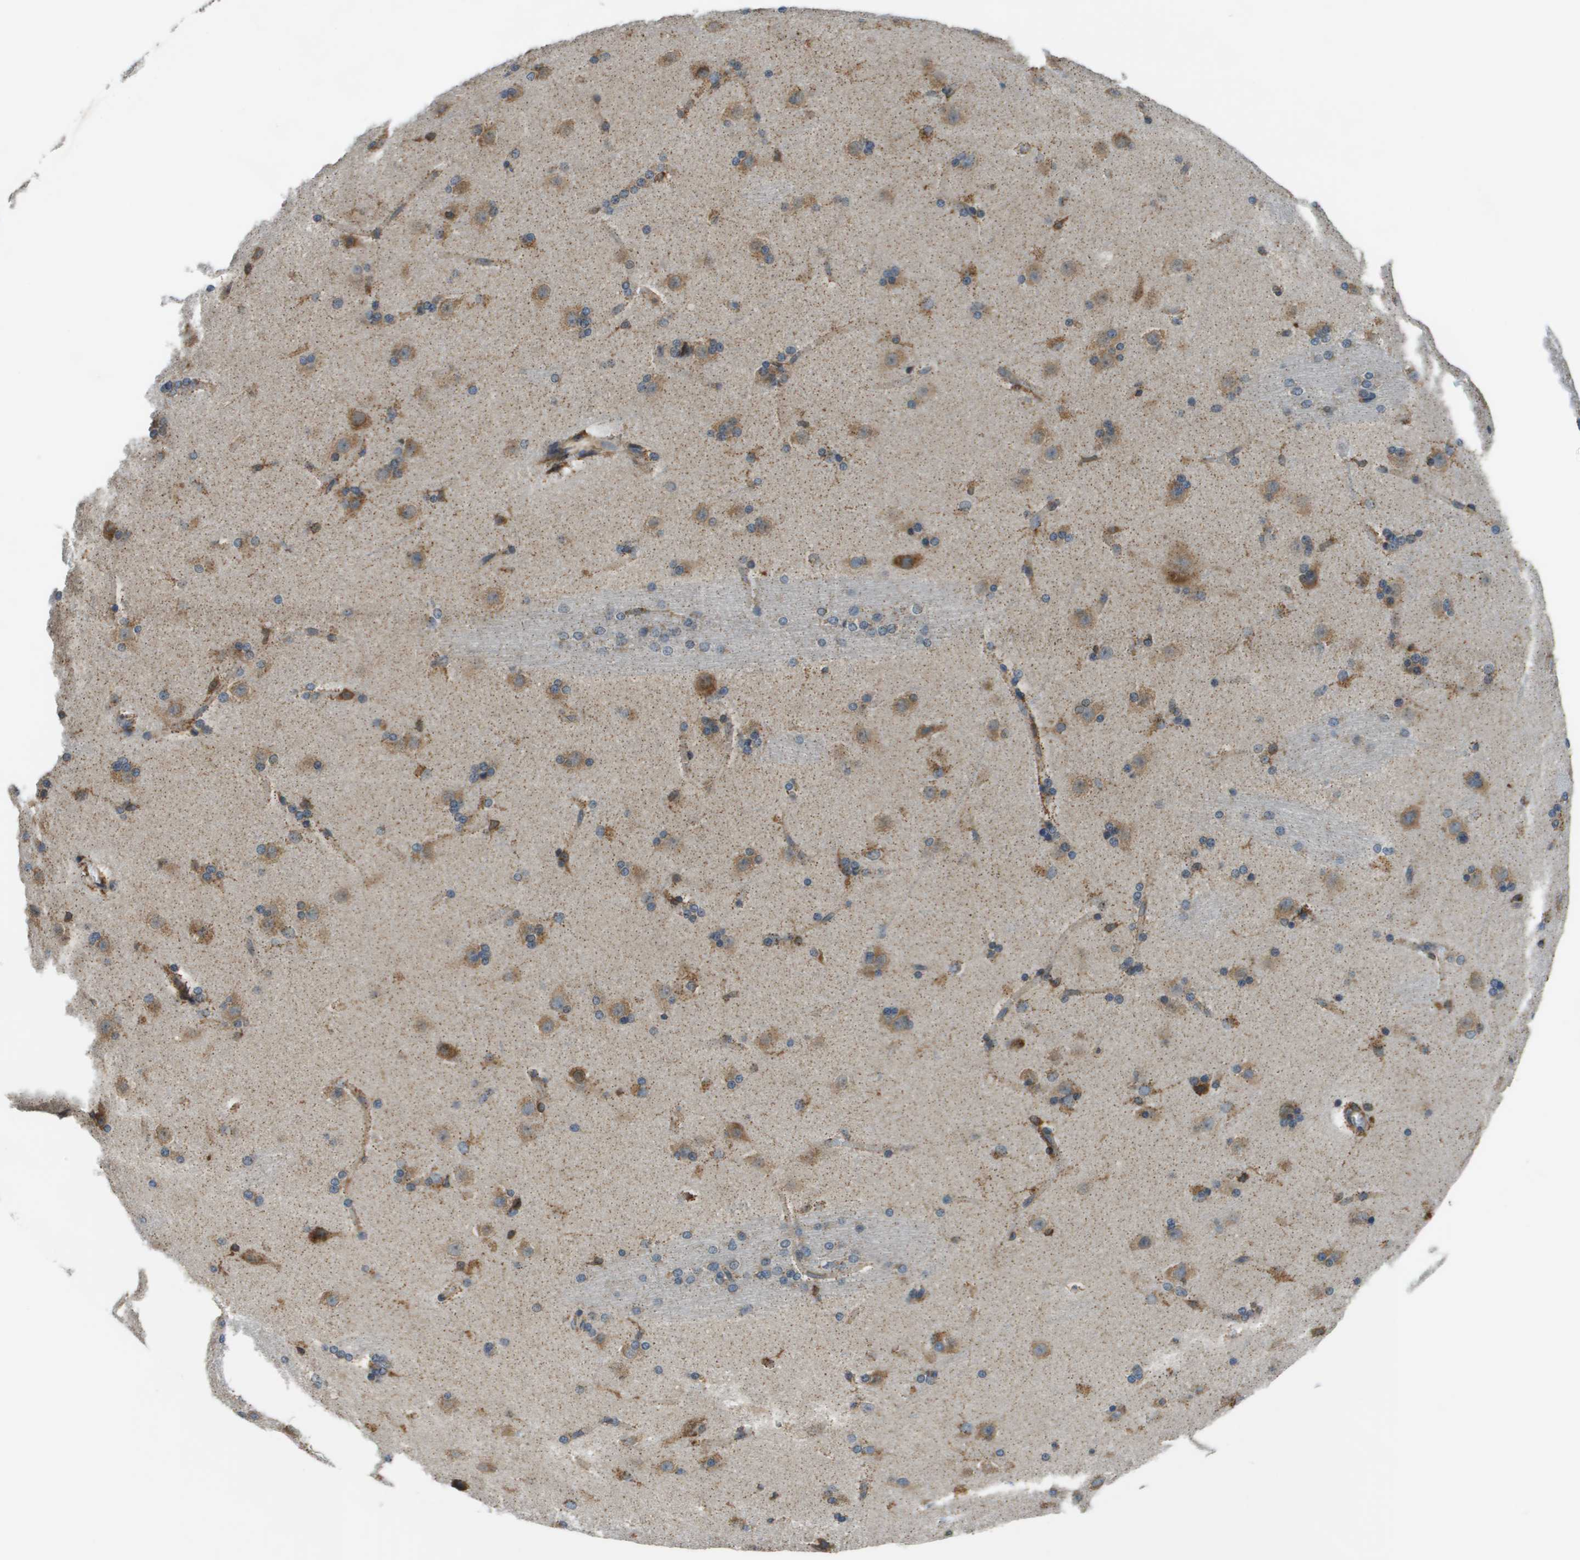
{"staining": {"intensity": "weak", "quantity": "<25%", "location": "cytoplasmic/membranous"}, "tissue": "caudate", "cell_type": "Glial cells", "image_type": "normal", "snomed": [{"axis": "morphology", "description": "Normal tissue, NOS"}, {"axis": "topography", "description": "Lateral ventricle wall"}], "caption": "Human caudate stained for a protein using immunohistochemistry (IHC) shows no expression in glial cells.", "gene": "CNPY3", "patient": {"sex": "female", "age": 19}}